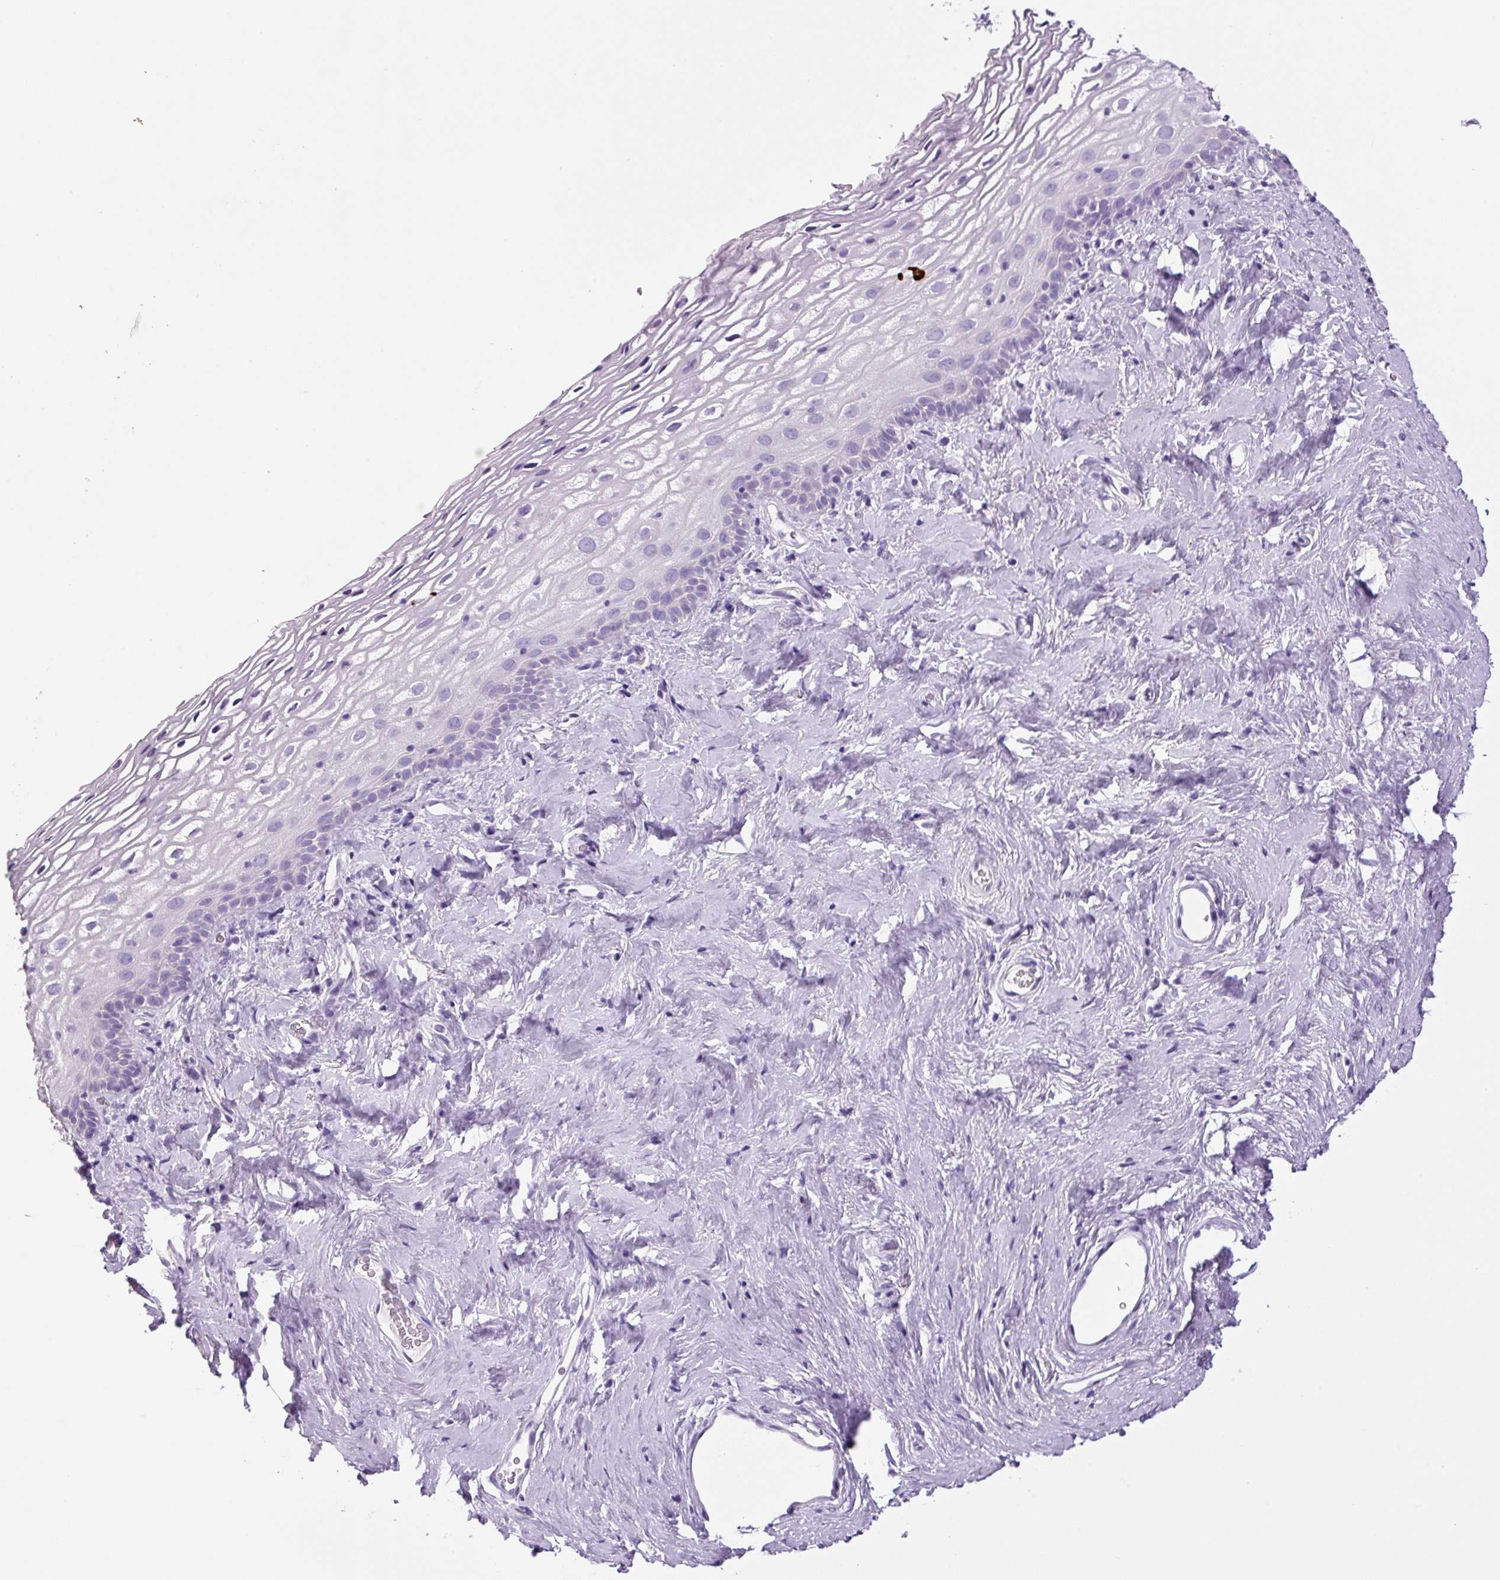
{"staining": {"intensity": "weak", "quantity": "<25%", "location": "cytoplasmic/membranous"}, "tissue": "vagina", "cell_type": "Squamous epithelial cells", "image_type": "normal", "snomed": [{"axis": "morphology", "description": "Normal tissue, NOS"}, {"axis": "morphology", "description": "Adenocarcinoma, NOS"}, {"axis": "topography", "description": "Rectum"}, {"axis": "topography", "description": "Vagina"}, {"axis": "topography", "description": "Peripheral nerve tissue"}], "caption": "Squamous epithelial cells are negative for brown protein staining in benign vagina.", "gene": "CHGA", "patient": {"sex": "female", "age": 71}}